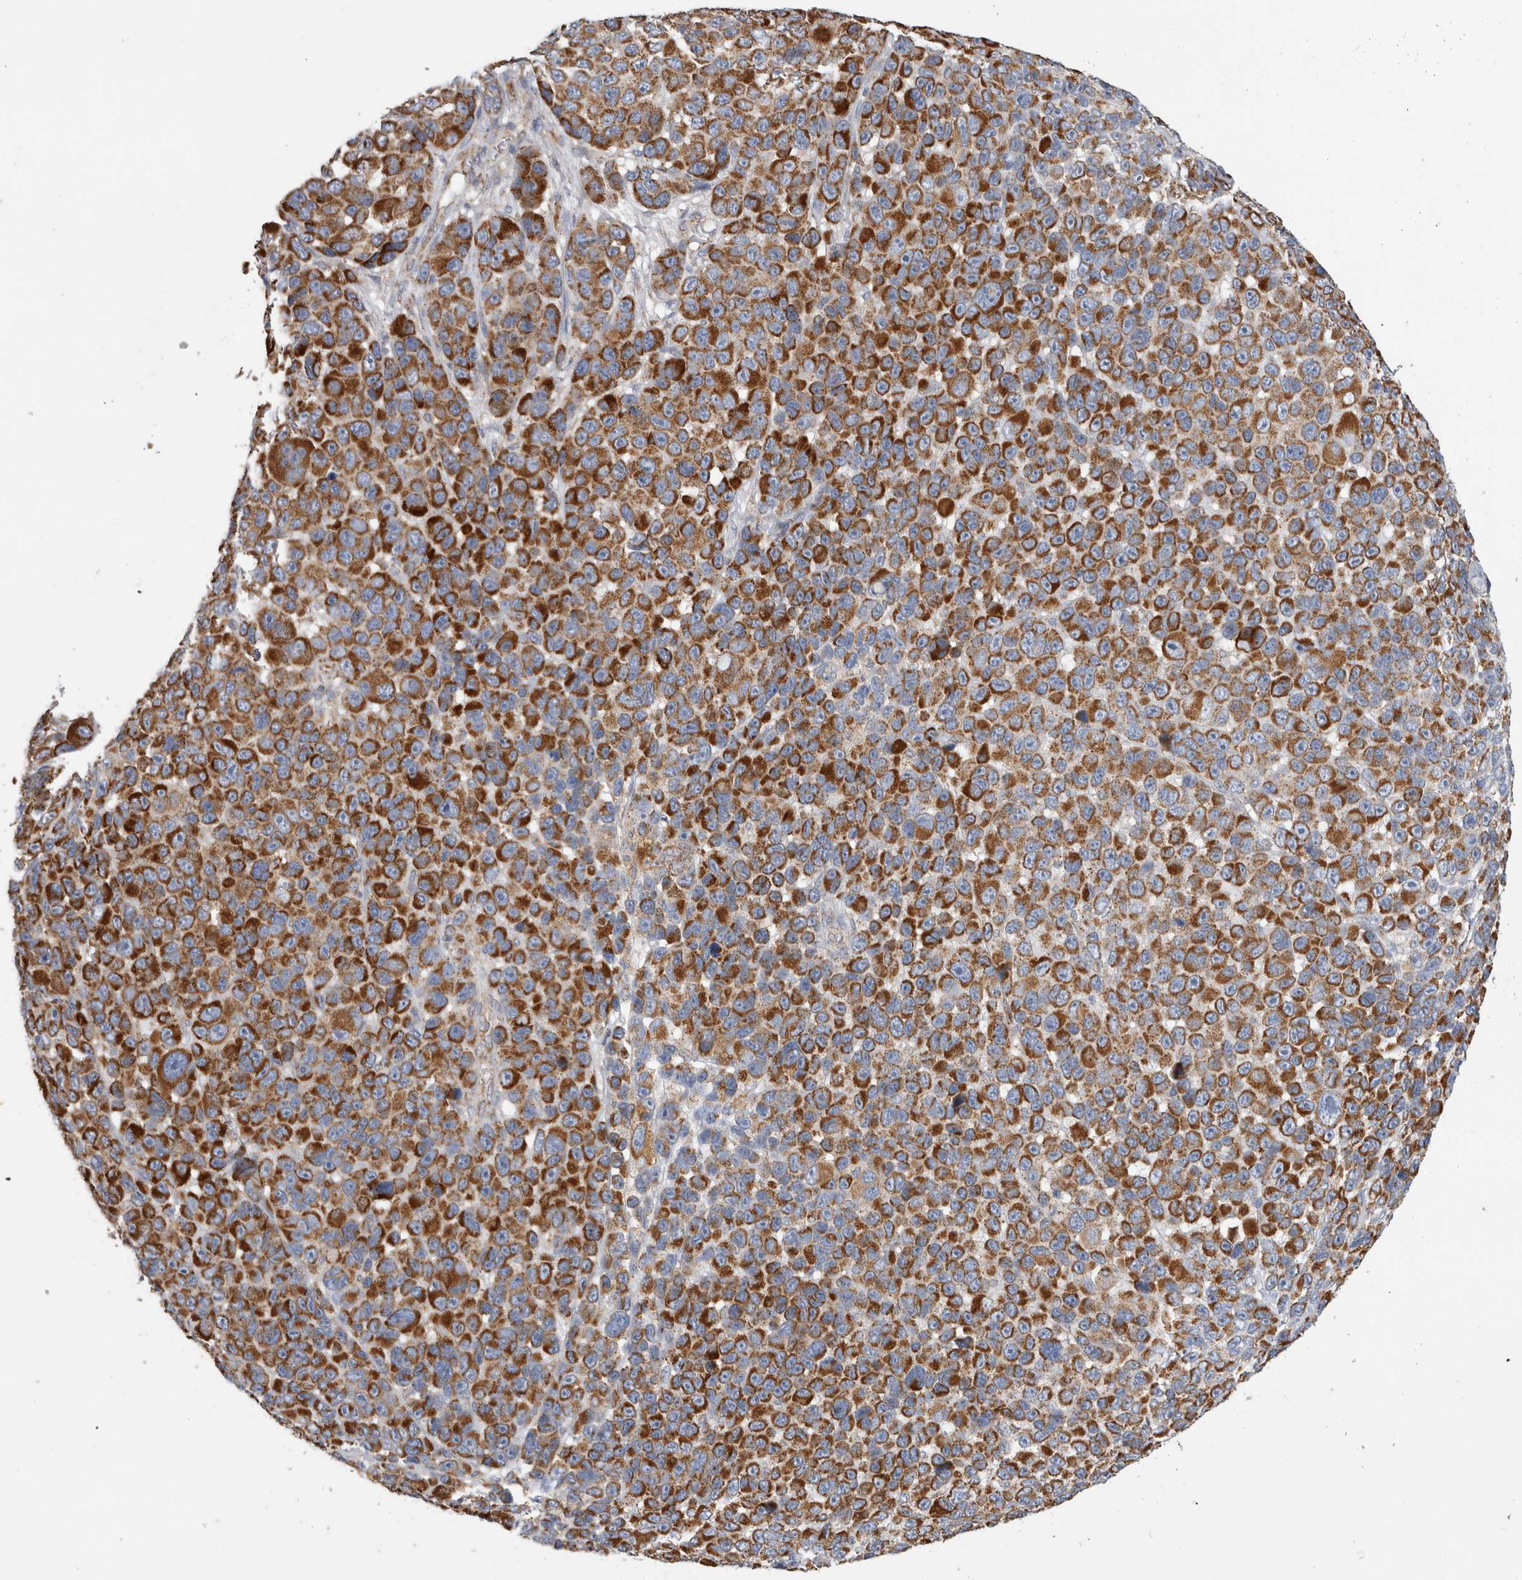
{"staining": {"intensity": "strong", "quantity": ">75%", "location": "cytoplasmic/membranous"}, "tissue": "melanoma", "cell_type": "Tumor cells", "image_type": "cancer", "snomed": [{"axis": "morphology", "description": "Malignant melanoma, NOS"}, {"axis": "topography", "description": "Skin"}], "caption": "Protein expression analysis of melanoma reveals strong cytoplasmic/membranous staining in about >75% of tumor cells.", "gene": "IARS2", "patient": {"sex": "male", "age": 53}}